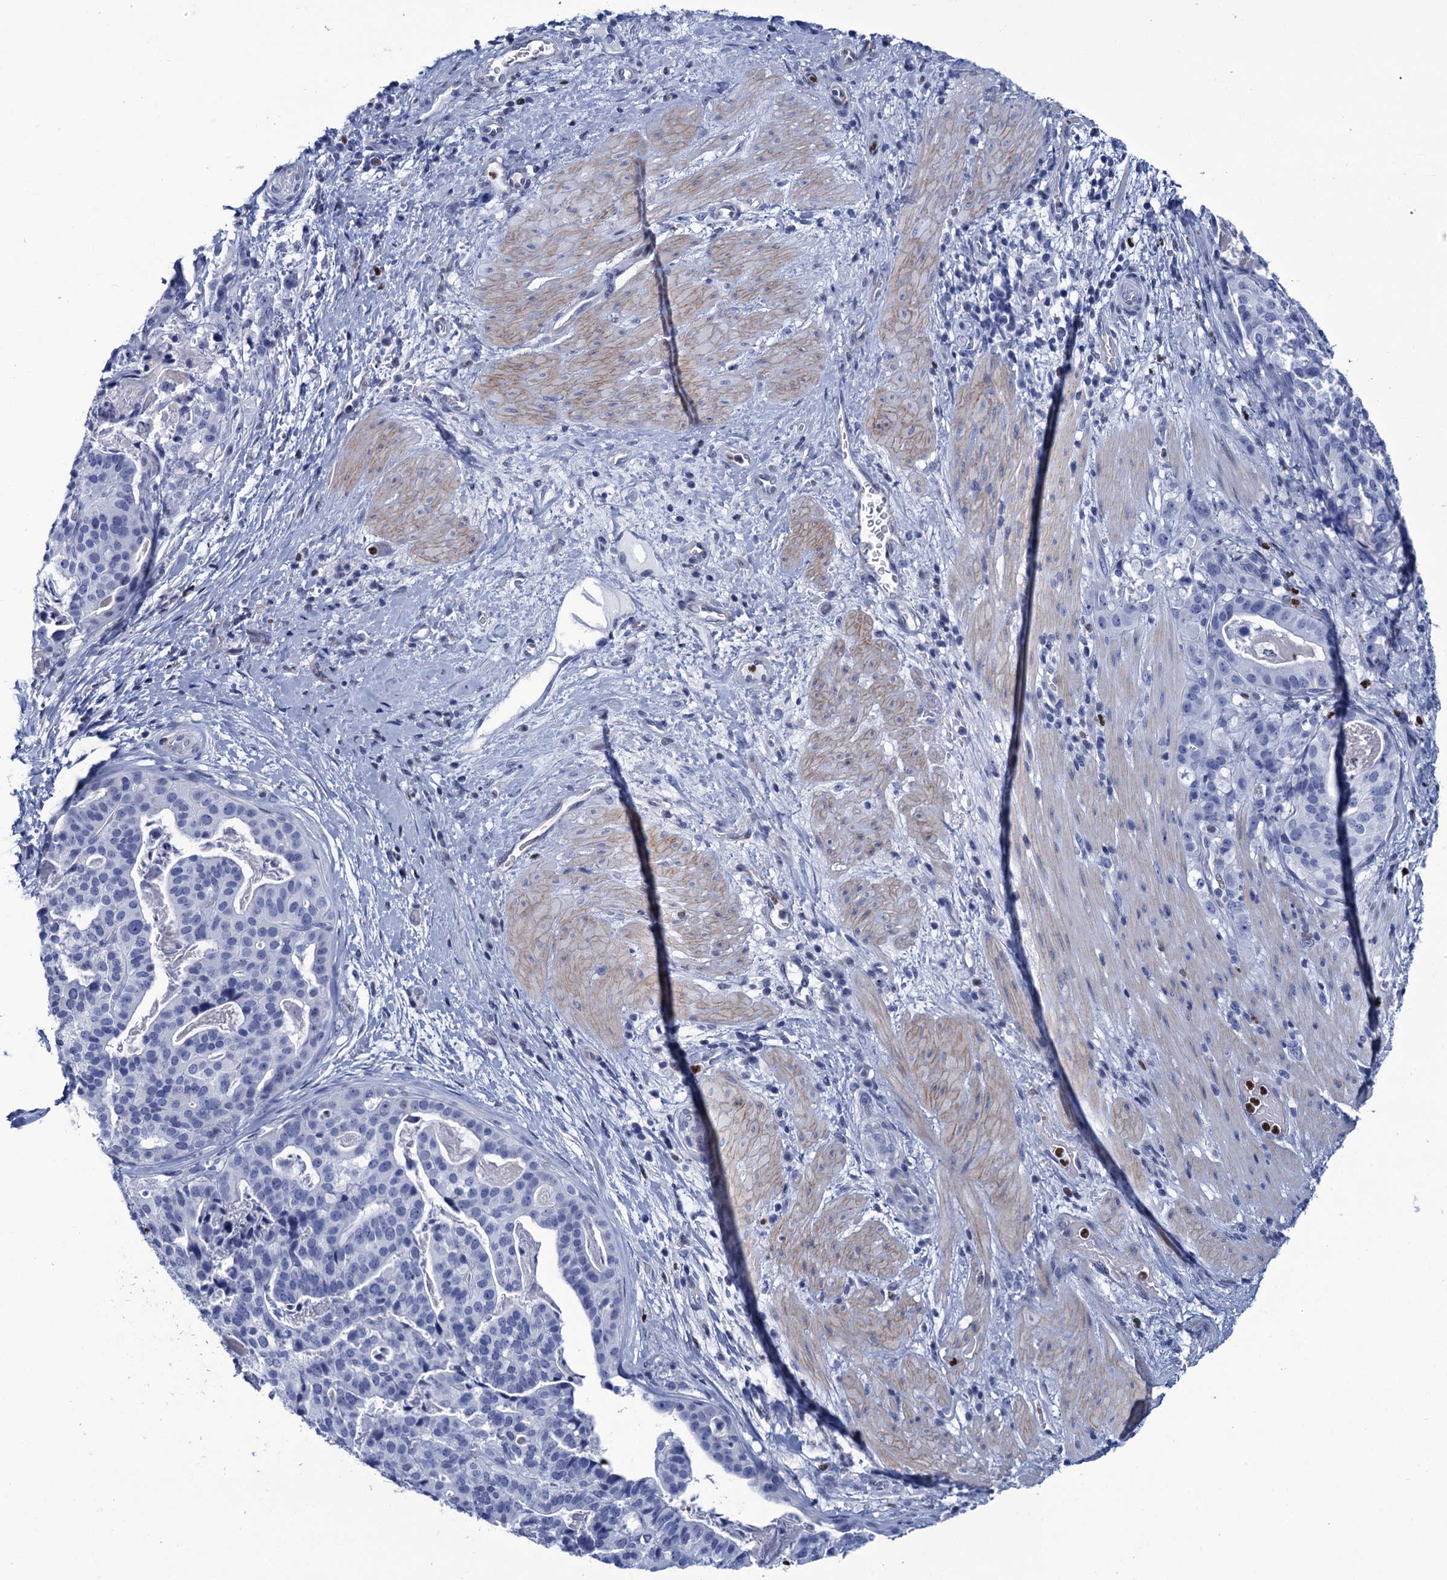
{"staining": {"intensity": "negative", "quantity": "none", "location": "none"}, "tissue": "stomach cancer", "cell_type": "Tumor cells", "image_type": "cancer", "snomed": [{"axis": "morphology", "description": "Adenocarcinoma, NOS"}, {"axis": "topography", "description": "Stomach"}], "caption": "Tumor cells are negative for brown protein staining in adenocarcinoma (stomach).", "gene": "RHCG", "patient": {"sex": "male", "age": 48}}